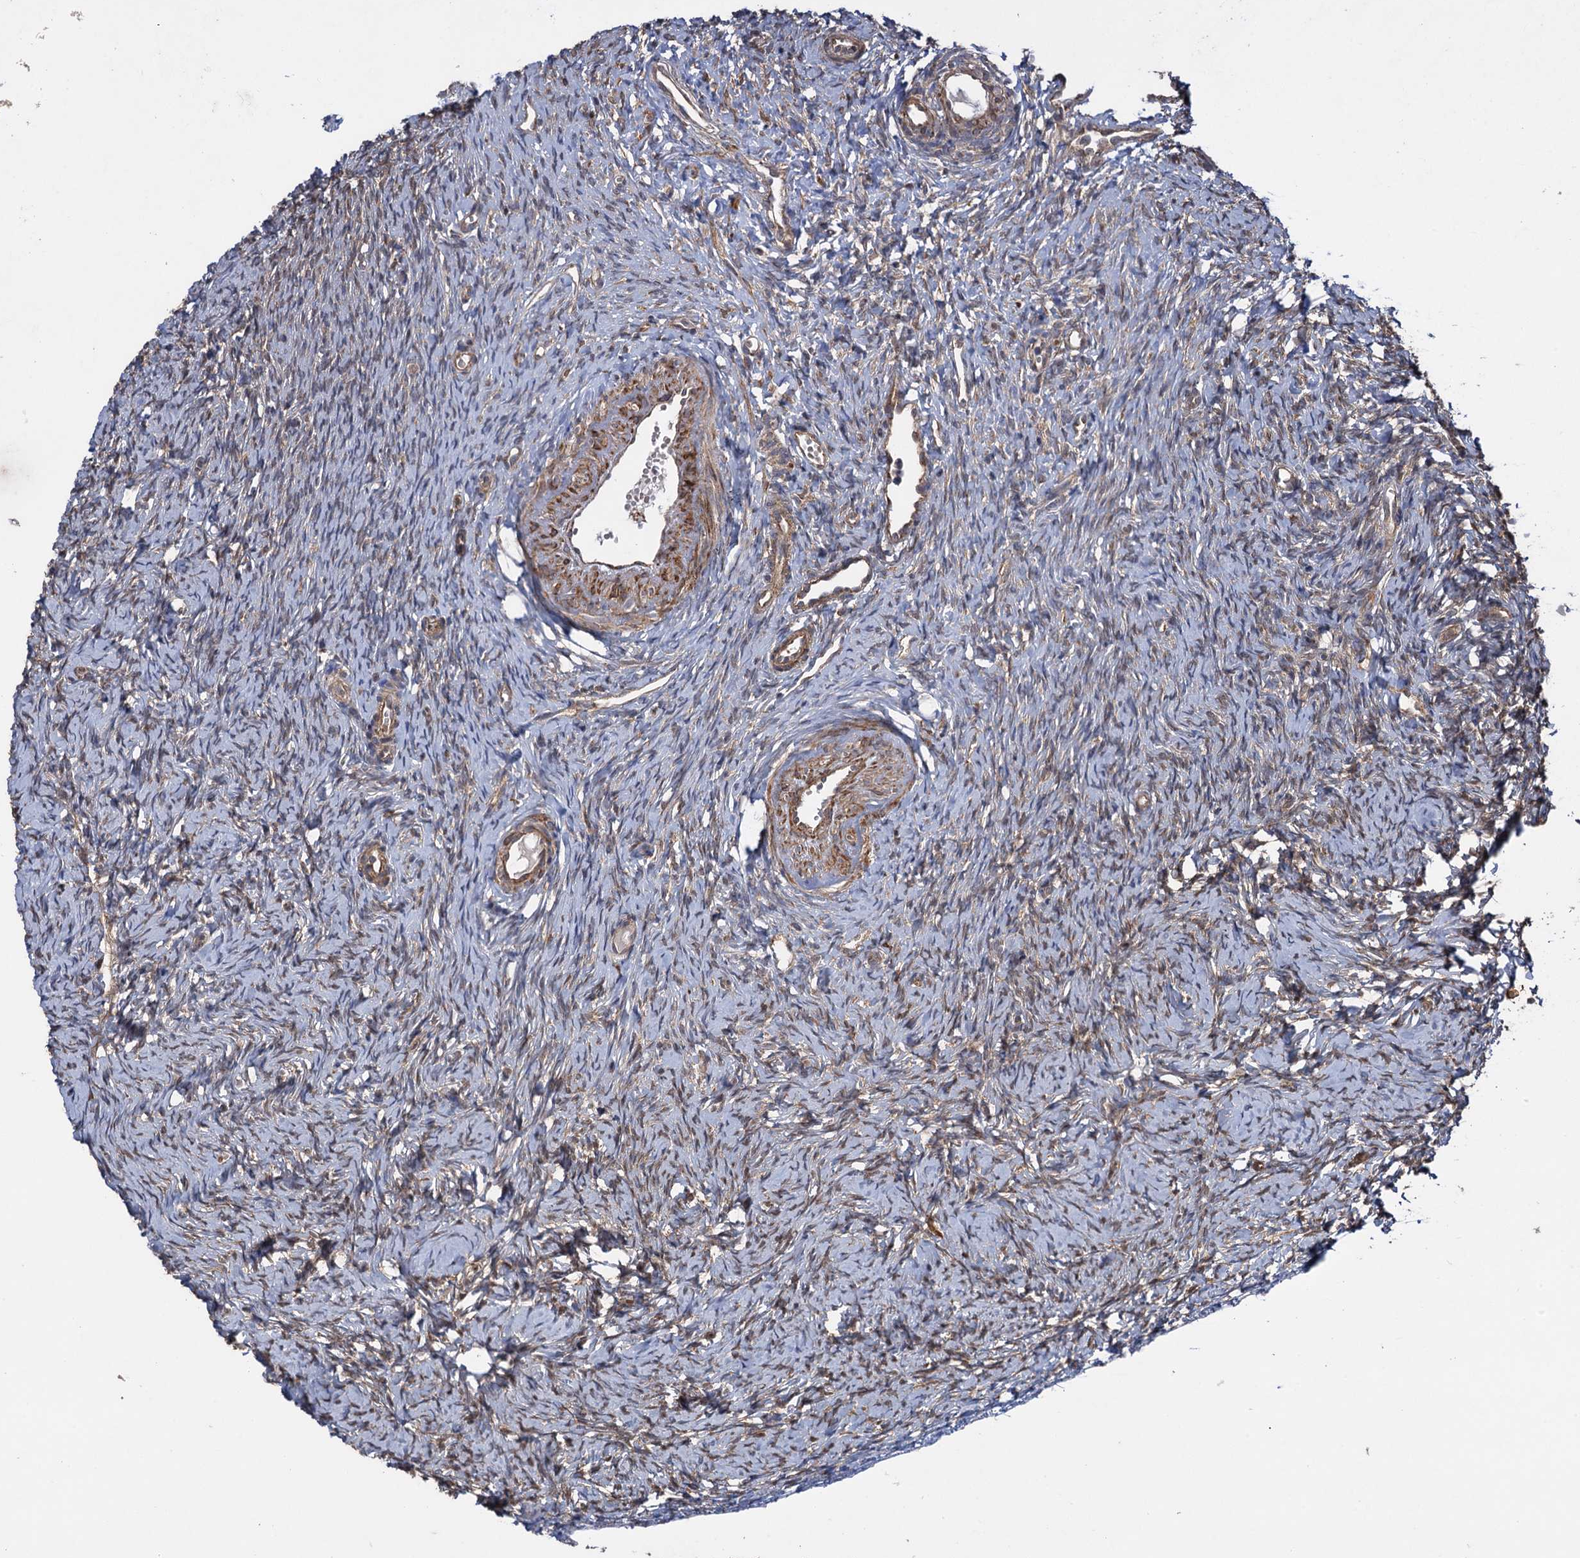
{"staining": {"intensity": "weak", "quantity": "25%-75%", "location": "cytoplasmic/membranous"}, "tissue": "ovary", "cell_type": "Ovarian stroma cells", "image_type": "normal", "snomed": [{"axis": "morphology", "description": "Normal tissue, NOS"}, {"axis": "topography", "description": "Ovary"}], "caption": "A micrograph of ovary stained for a protein exhibits weak cytoplasmic/membranous brown staining in ovarian stroma cells.", "gene": "HAUS1", "patient": {"sex": "female", "age": 51}}